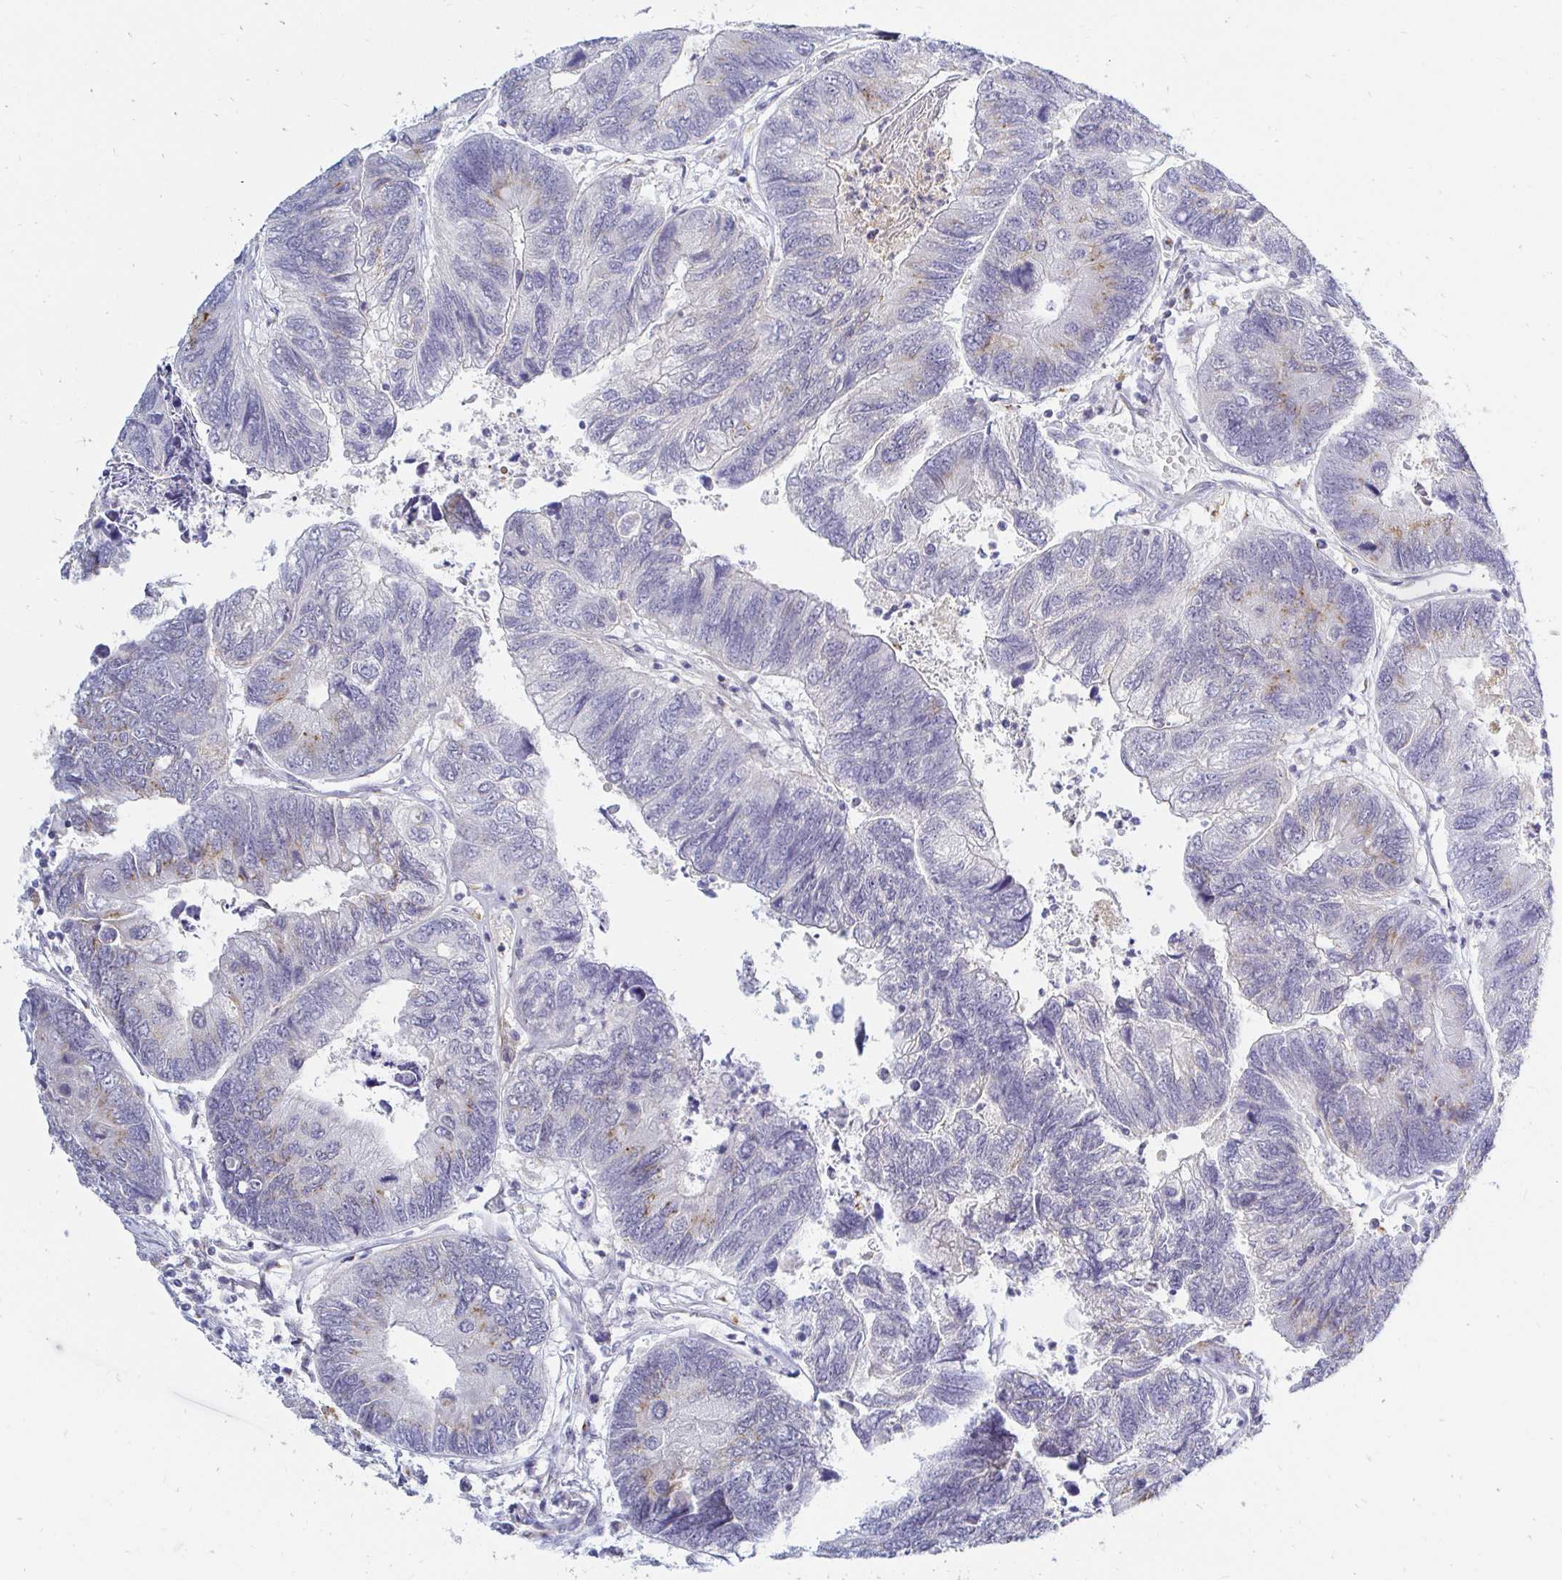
{"staining": {"intensity": "moderate", "quantity": "<25%", "location": "cytoplasmic/membranous"}, "tissue": "colorectal cancer", "cell_type": "Tumor cells", "image_type": "cancer", "snomed": [{"axis": "morphology", "description": "Adenocarcinoma, NOS"}, {"axis": "topography", "description": "Colon"}], "caption": "DAB (3,3'-diaminobenzidine) immunohistochemical staining of human colorectal cancer reveals moderate cytoplasmic/membranous protein positivity in approximately <25% of tumor cells.", "gene": "OR51D1", "patient": {"sex": "female", "age": 67}}